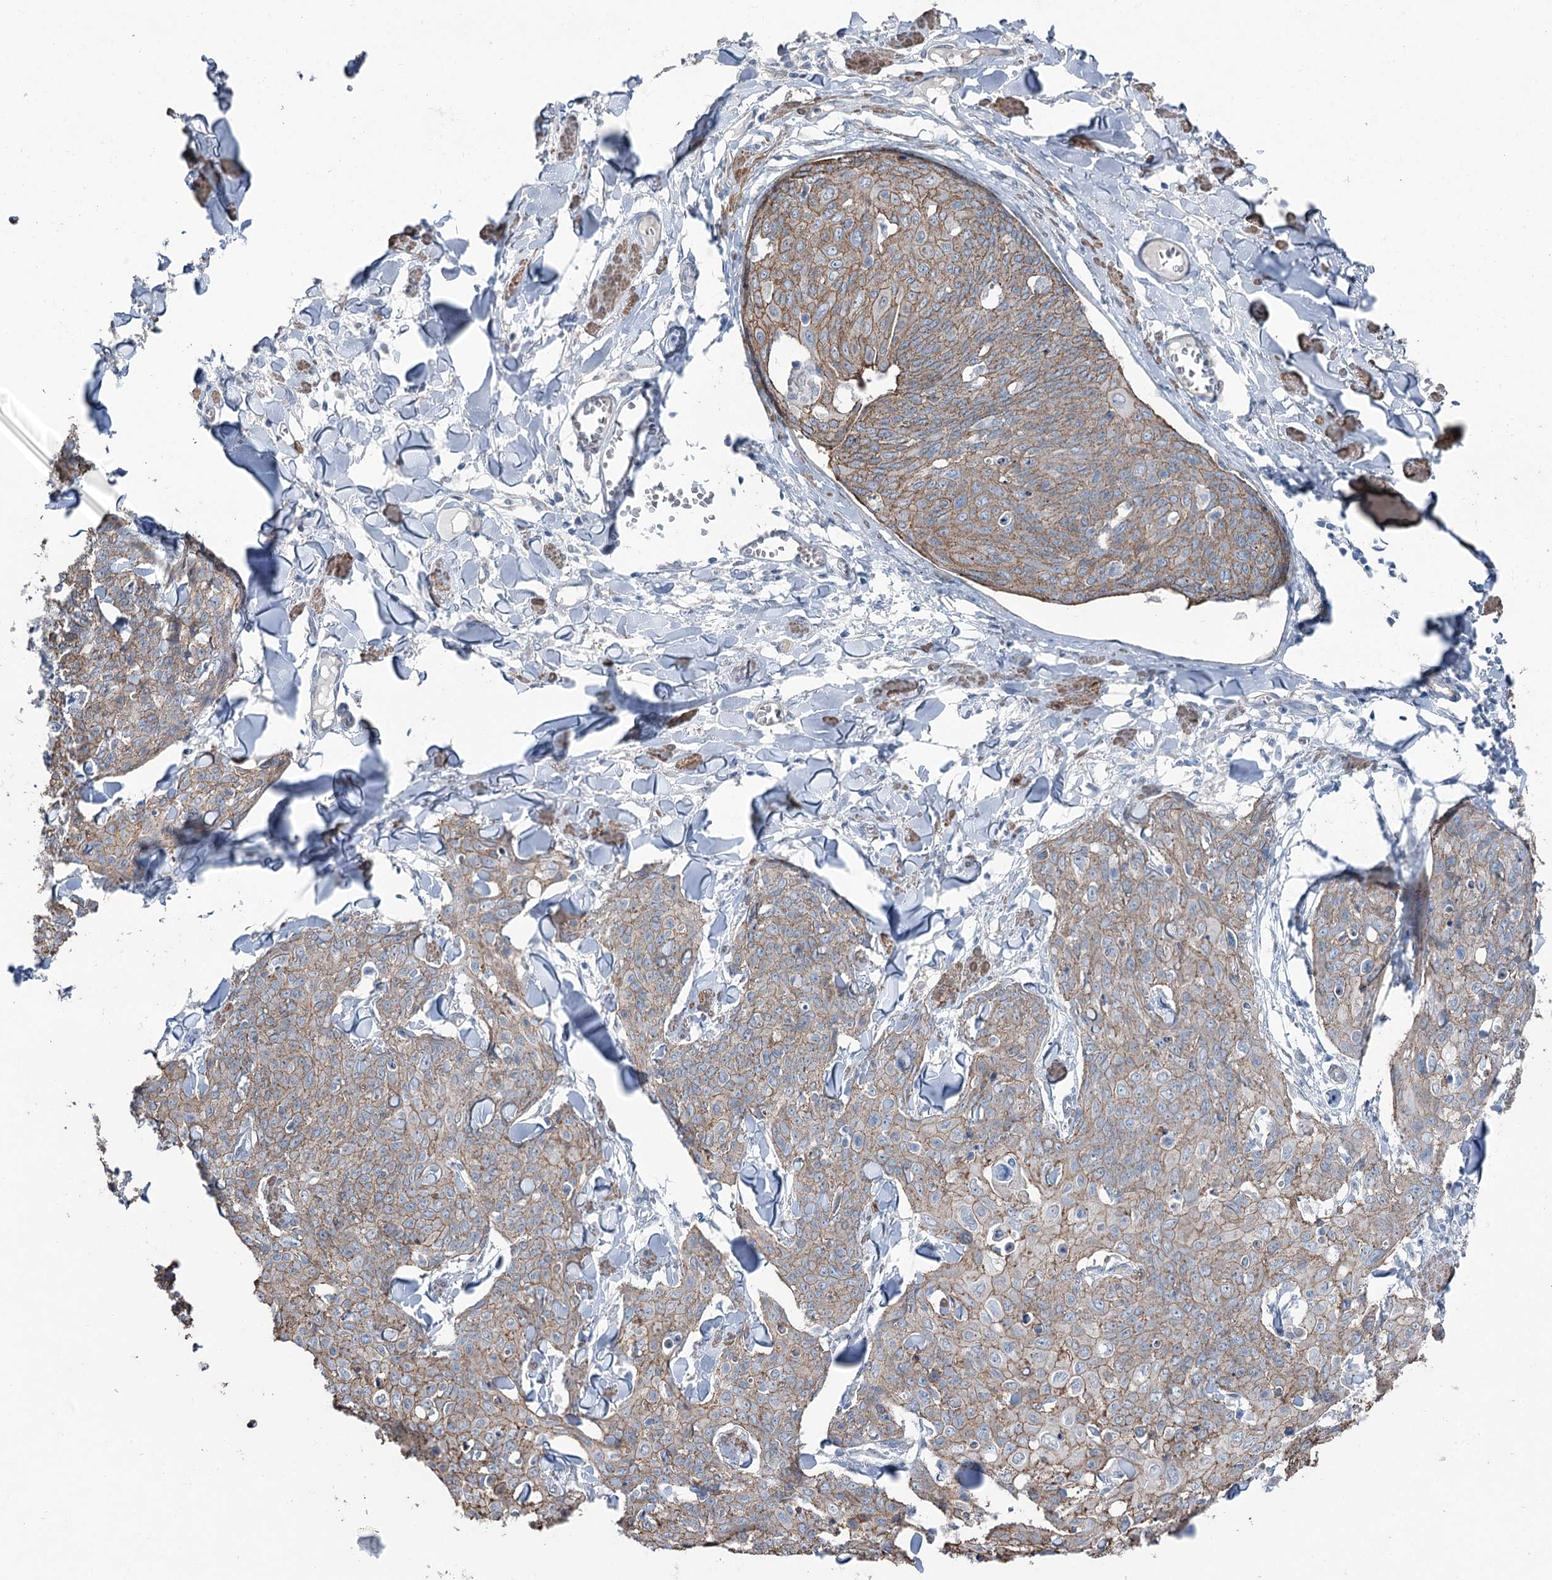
{"staining": {"intensity": "moderate", "quantity": ">75%", "location": "cytoplasmic/membranous"}, "tissue": "skin cancer", "cell_type": "Tumor cells", "image_type": "cancer", "snomed": [{"axis": "morphology", "description": "Squamous cell carcinoma, NOS"}, {"axis": "topography", "description": "Skin"}, {"axis": "topography", "description": "Vulva"}], "caption": "An image of human skin squamous cell carcinoma stained for a protein demonstrates moderate cytoplasmic/membranous brown staining in tumor cells.", "gene": "FAM120B", "patient": {"sex": "female", "age": 85}}